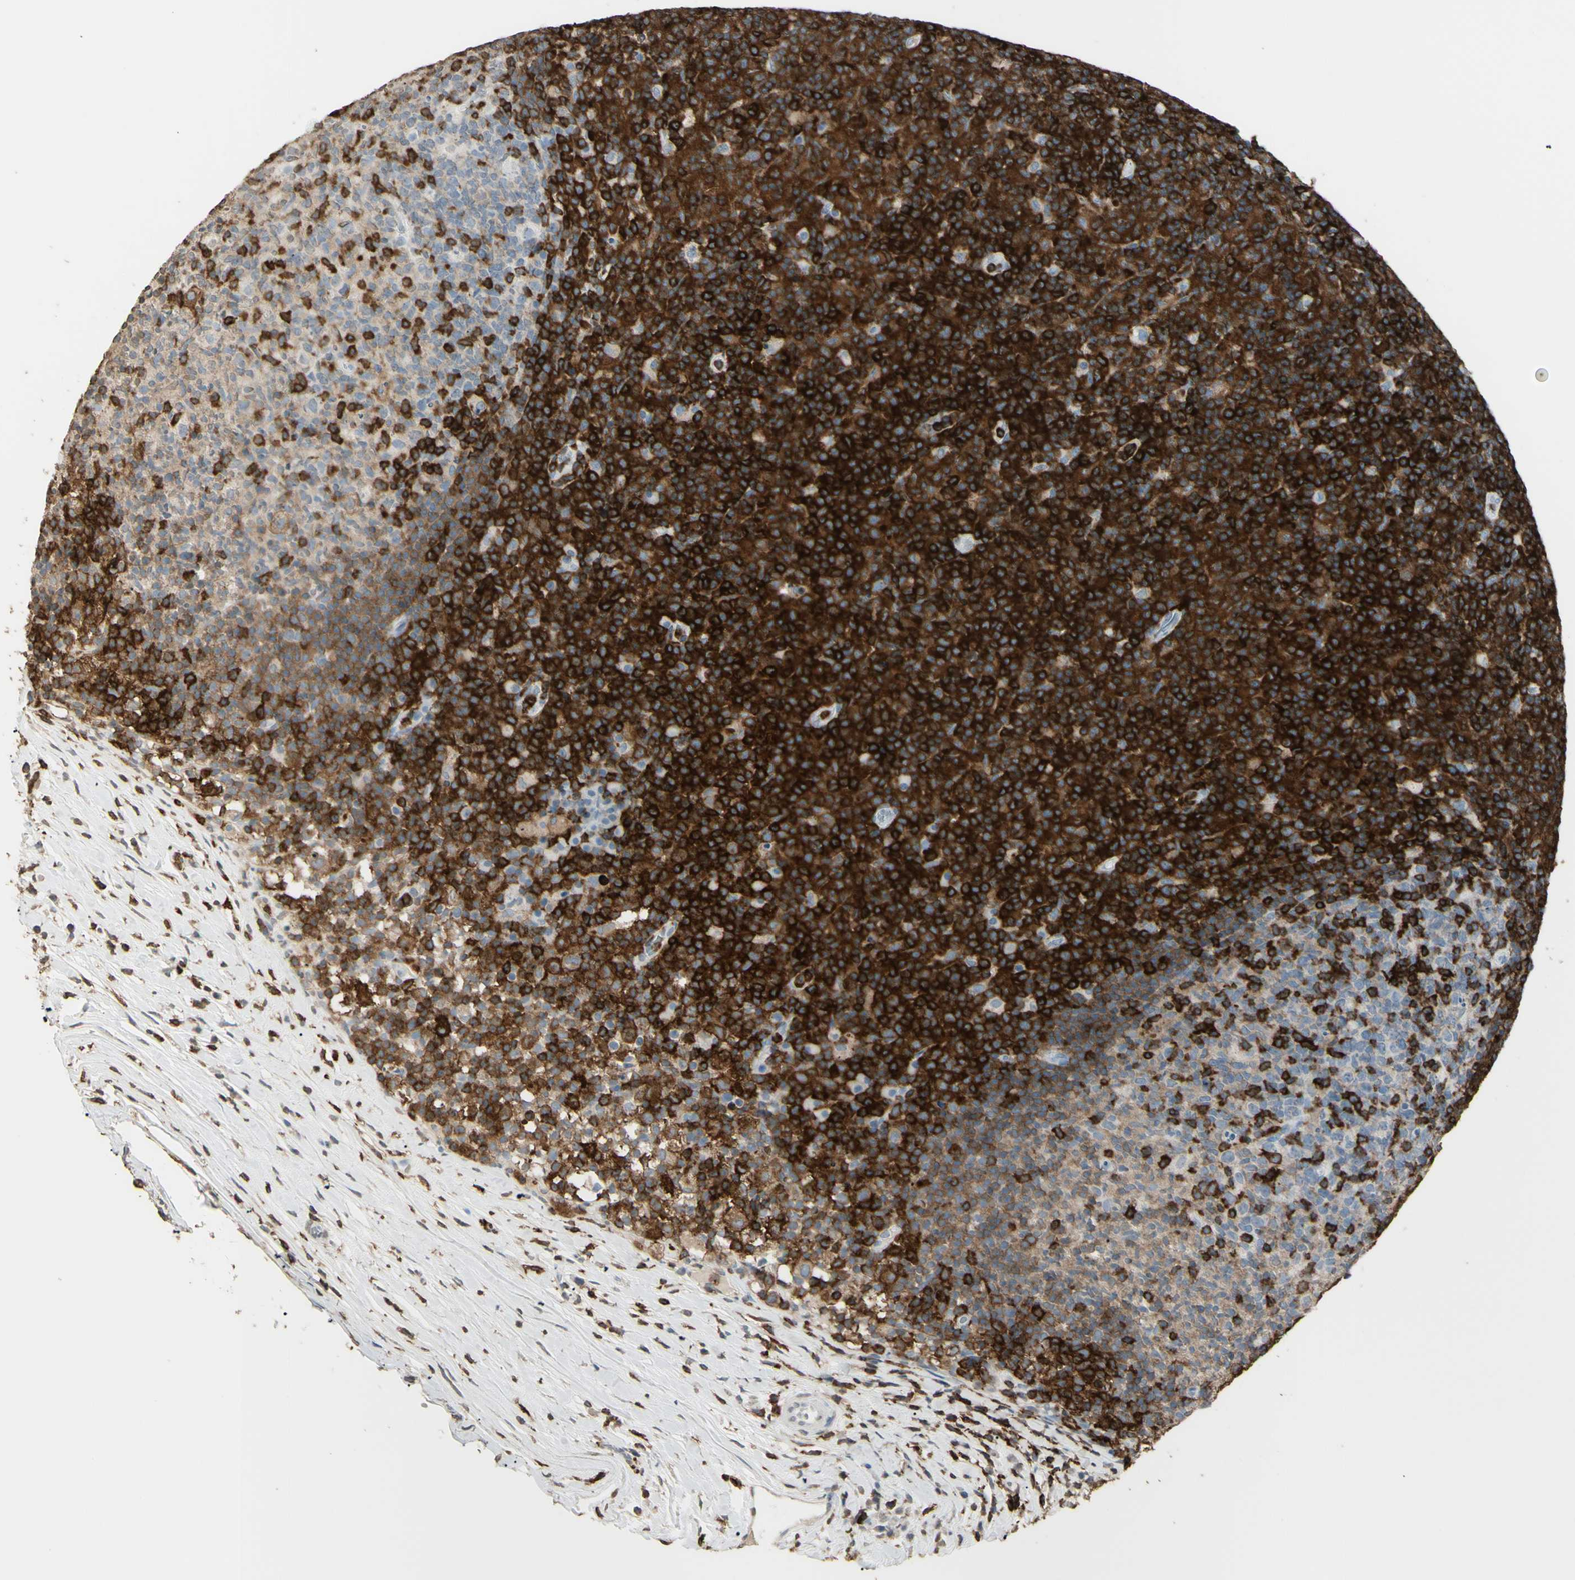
{"staining": {"intensity": "strong", "quantity": "<25%", "location": "cytoplasmic/membranous"}, "tissue": "lymph node", "cell_type": "Germinal center cells", "image_type": "normal", "snomed": [{"axis": "morphology", "description": "Normal tissue, NOS"}, {"axis": "morphology", "description": "Inflammation, NOS"}, {"axis": "topography", "description": "Lymph node"}], "caption": "Immunohistochemical staining of unremarkable lymph node exhibits strong cytoplasmic/membranous protein expression in about <25% of germinal center cells.", "gene": "PSTPIP1", "patient": {"sex": "male", "age": 55}}